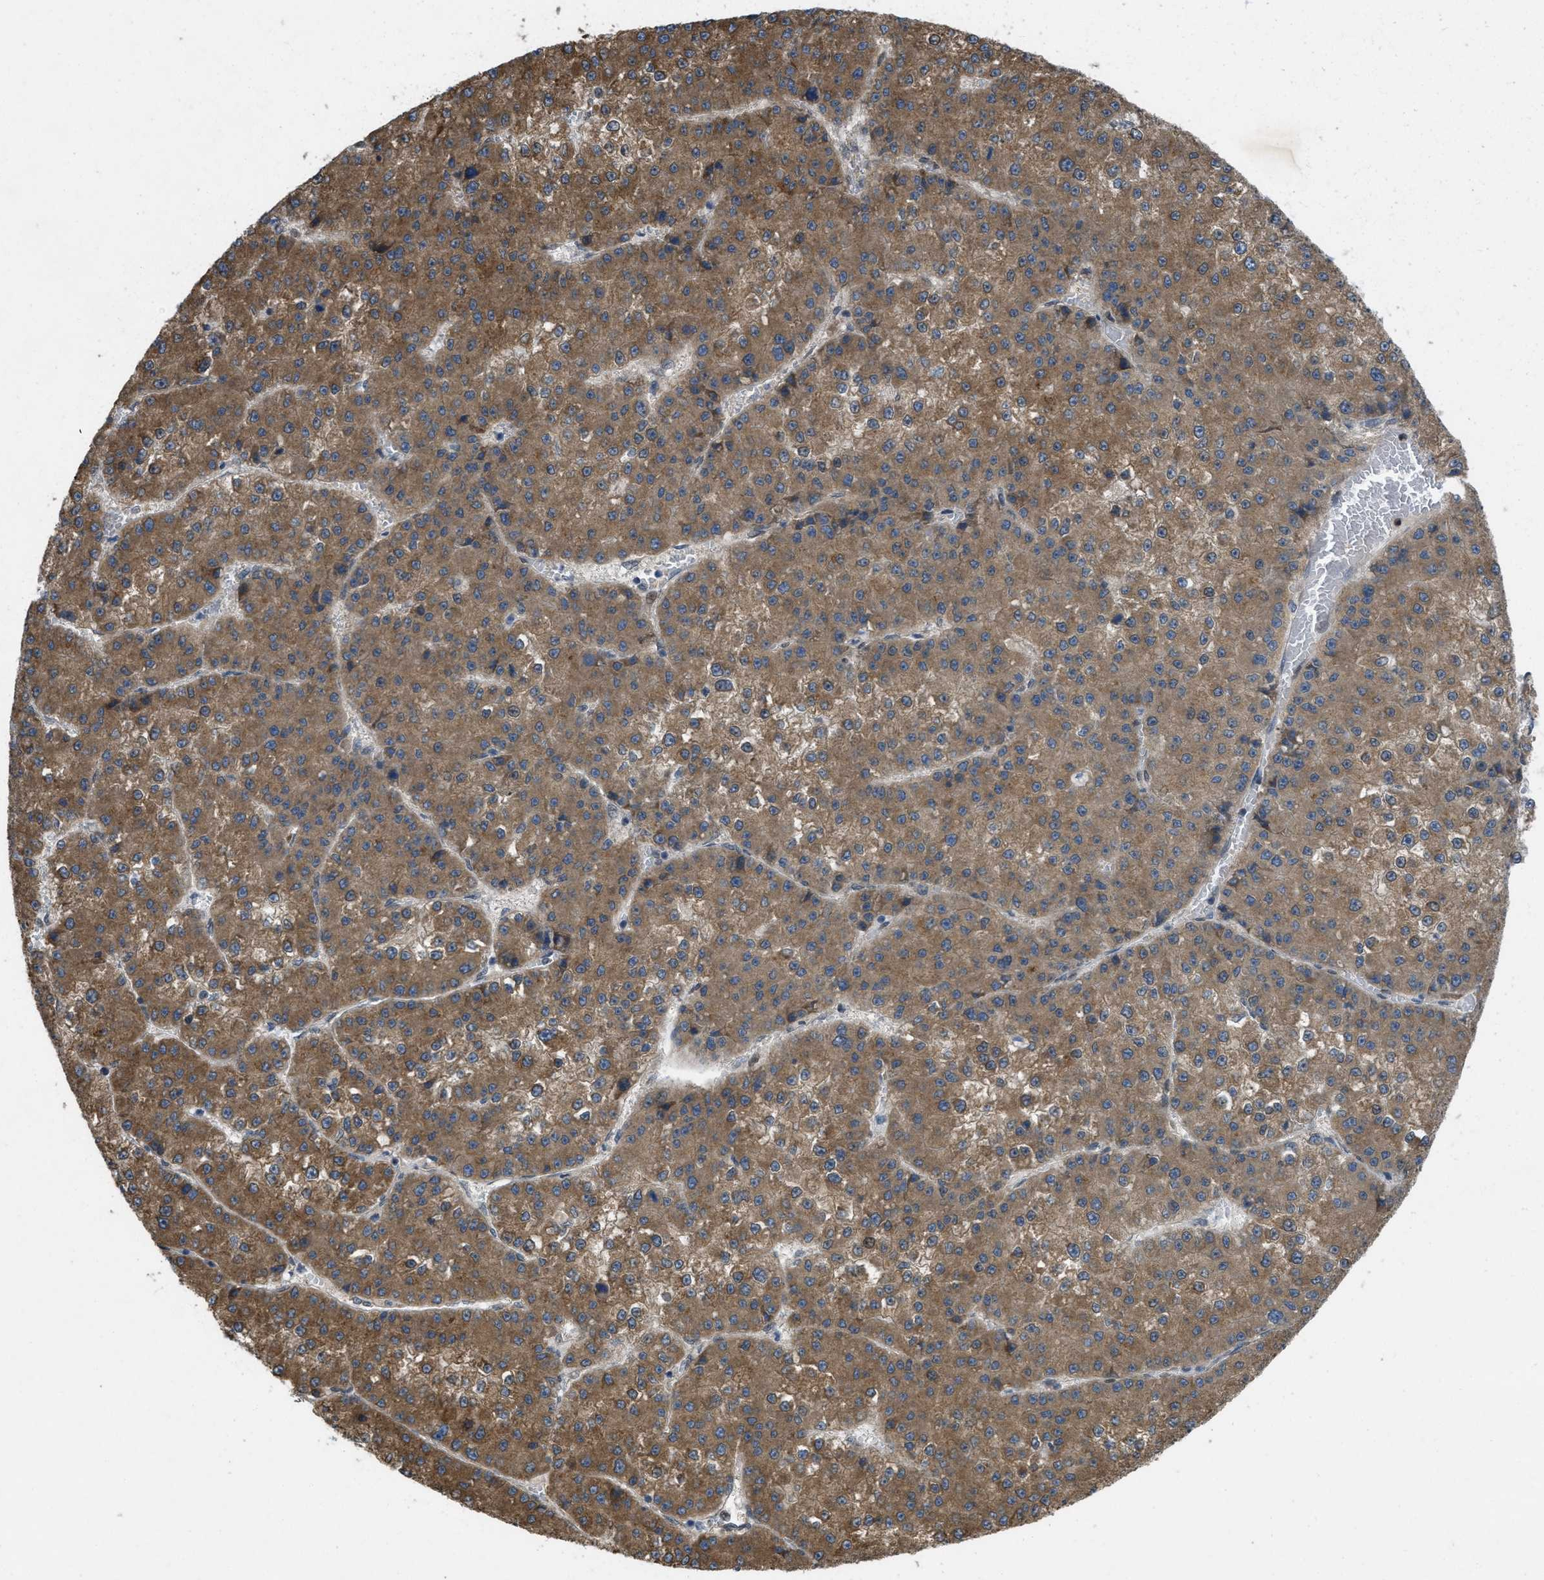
{"staining": {"intensity": "moderate", "quantity": ">75%", "location": "cytoplasmic/membranous"}, "tissue": "liver cancer", "cell_type": "Tumor cells", "image_type": "cancer", "snomed": [{"axis": "morphology", "description": "Carcinoma, Hepatocellular, NOS"}, {"axis": "topography", "description": "Liver"}], "caption": "Protein expression analysis of human liver cancer (hepatocellular carcinoma) reveals moderate cytoplasmic/membranous positivity in about >75% of tumor cells.", "gene": "IFNLR1", "patient": {"sex": "female", "age": 73}}